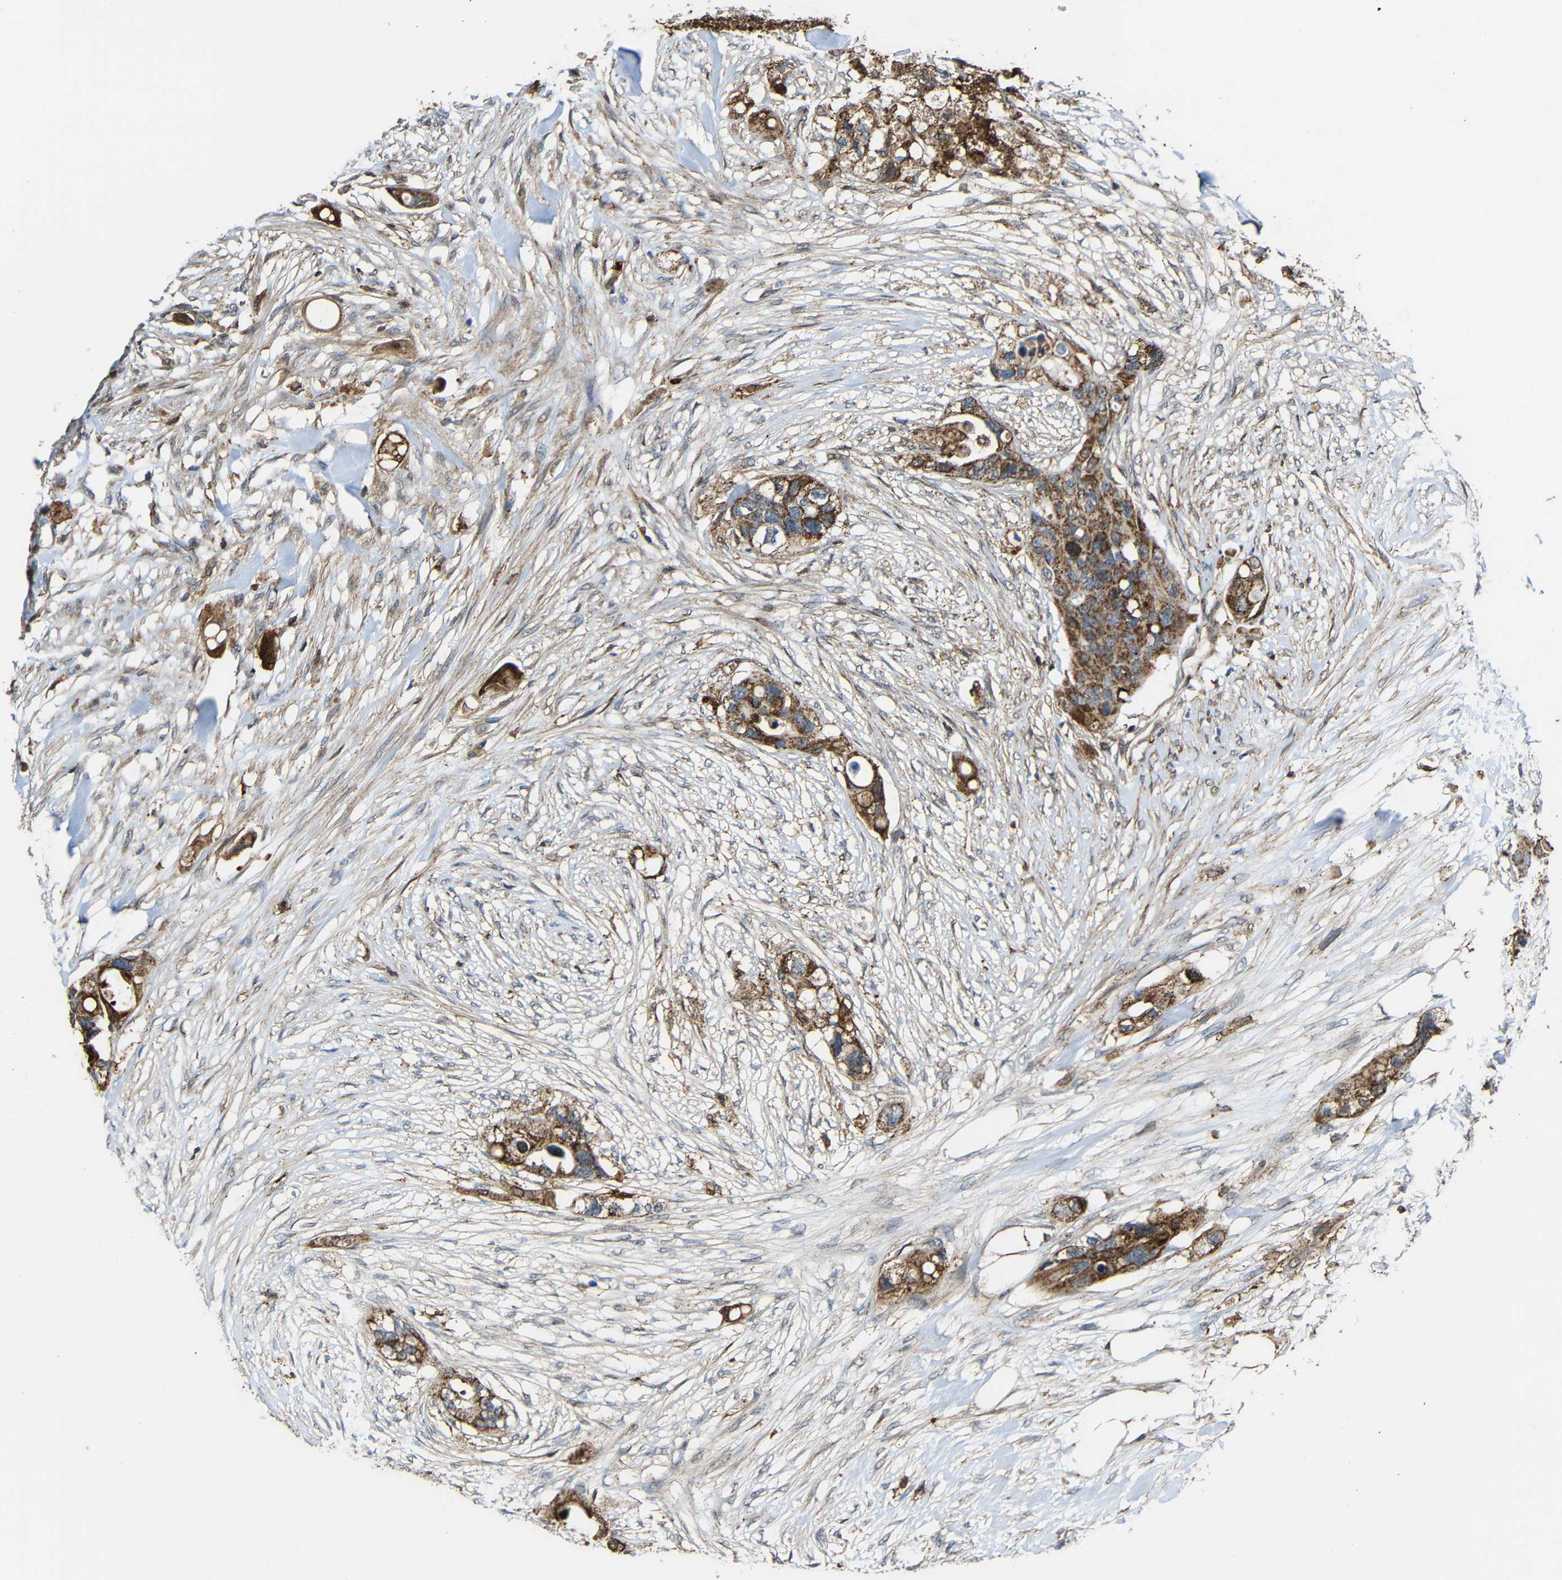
{"staining": {"intensity": "moderate", "quantity": ">75%", "location": "cytoplasmic/membranous"}, "tissue": "colorectal cancer", "cell_type": "Tumor cells", "image_type": "cancer", "snomed": [{"axis": "morphology", "description": "Adenocarcinoma, NOS"}, {"axis": "topography", "description": "Colon"}], "caption": "This image exhibits immunohistochemistry staining of adenocarcinoma (colorectal), with medium moderate cytoplasmic/membranous positivity in about >75% of tumor cells.", "gene": "C1GALT1", "patient": {"sex": "female", "age": 57}}